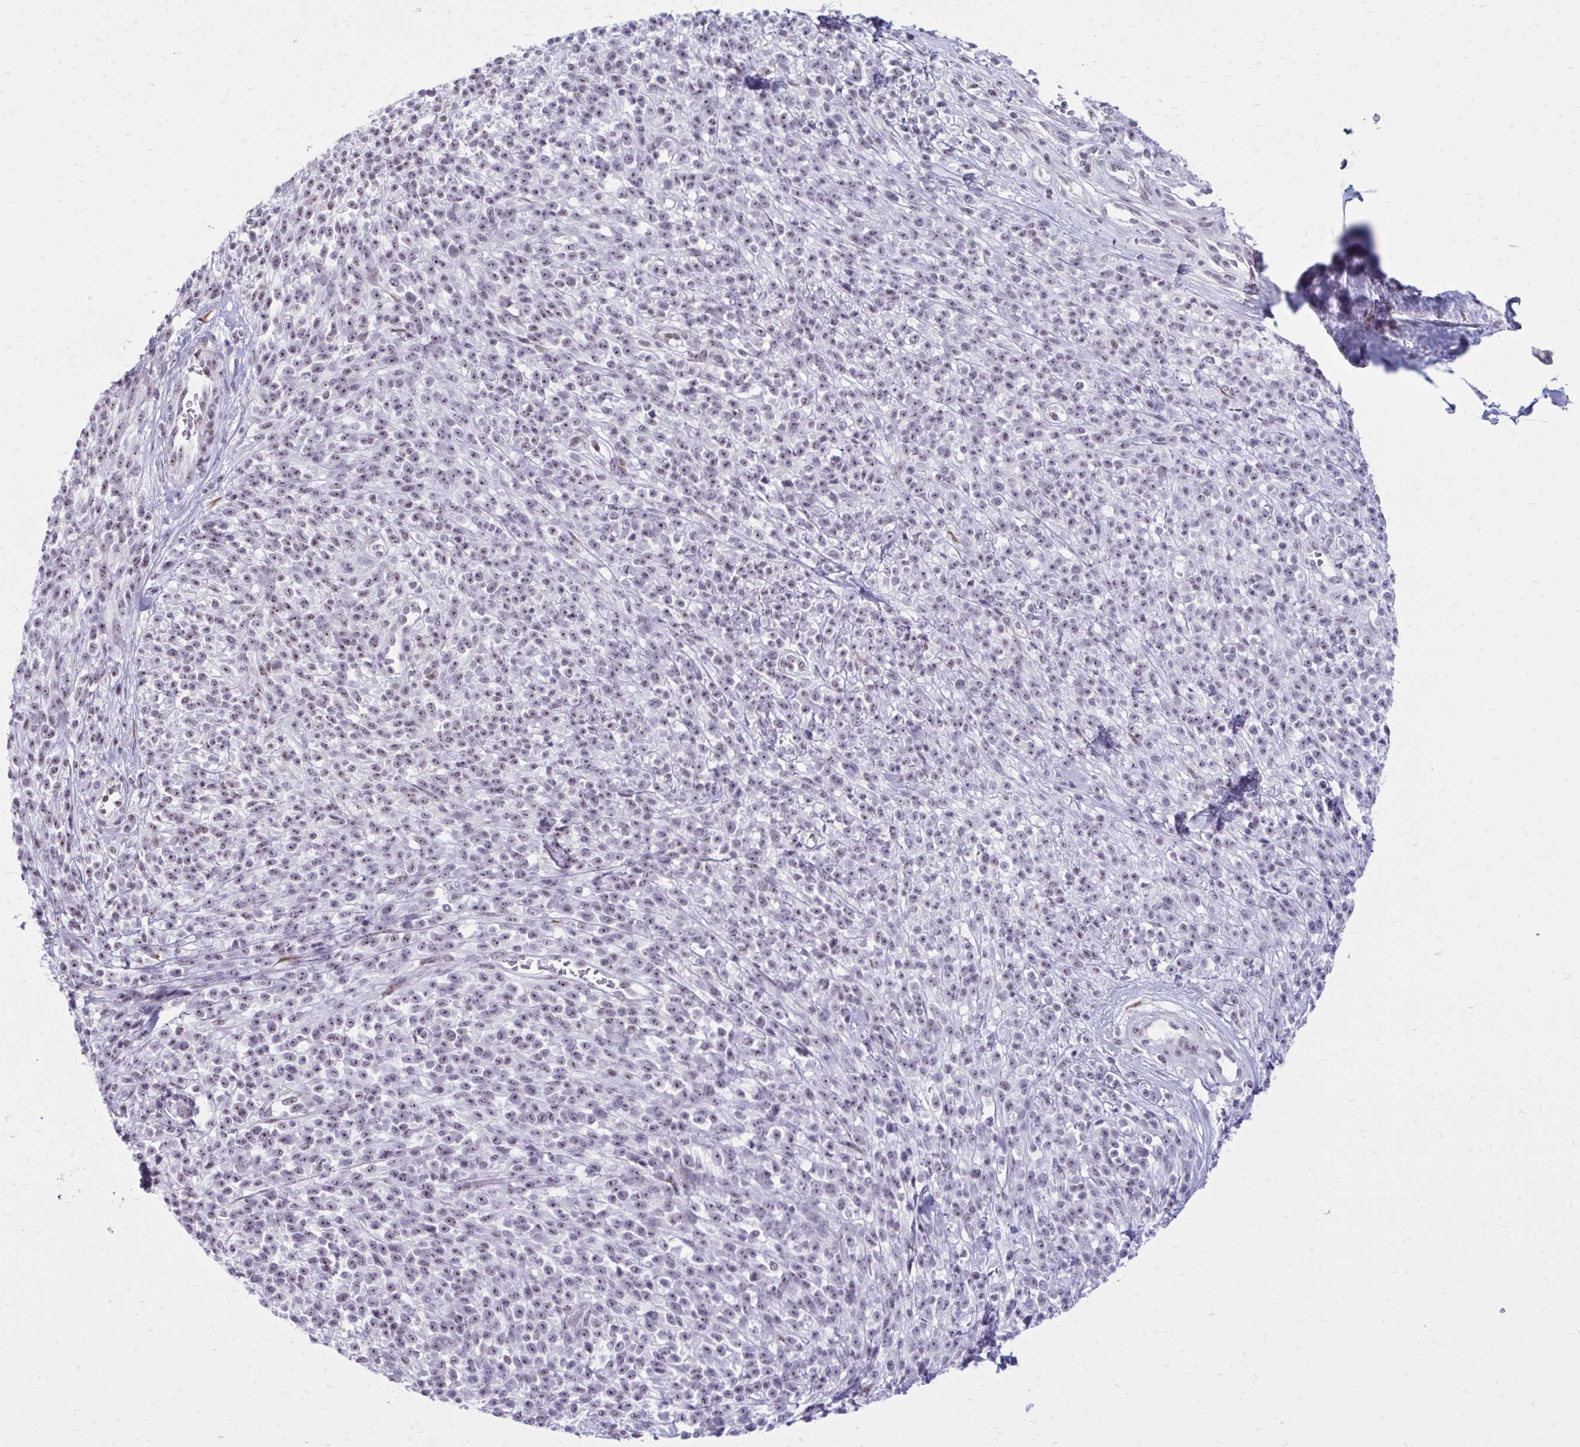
{"staining": {"intensity": "negative", "quantity": "none", "location": "none"}, "tissue": "melanoma", "cell_type": "Tumor cells", "image_type": "cancer", "snomed": [{"axis": "morphology", "description": "Malignant melanoma, NOS"}, {"axis": "topography", "description": "Skin"}, {"axis": "topography", "description": "Skin of trunk"}], "caption": "Immunohistochemical staining of human melanoma demonstrates no significant staining in tumor cells.", "gene": "PROSER1", "patient": {"sex": "male", "age": 74}}